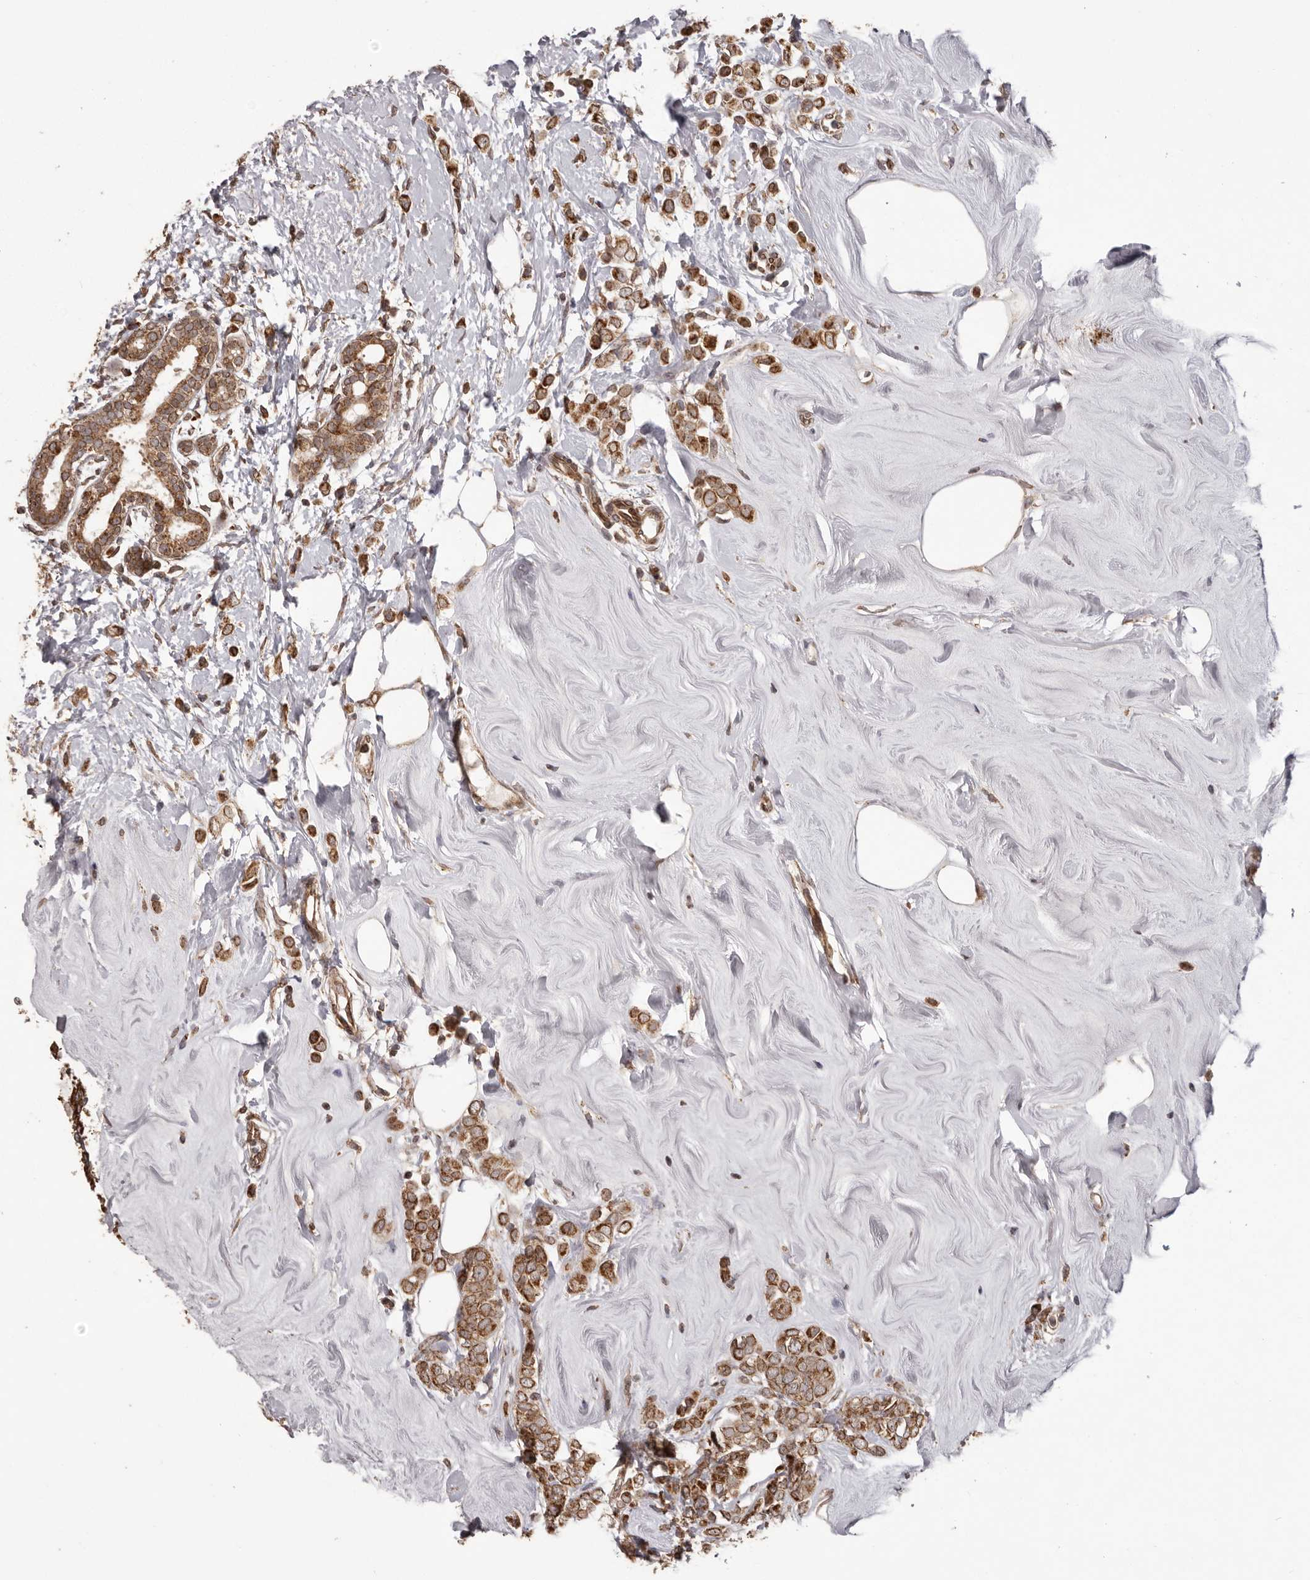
{"staining": {"intensity": "strong", "quantity": ">75%", "location": "cytoplasmic/membranous"}, "tissue": "breast cancer", "cell_type": "Tumor cells", "image_type": "cancer", "snomed": [{"axis": "morphology", "description": "Lobular carcinoma"}, {"axis": "topography", "description": "Breast"}], "caption": "Human lobular carcinoma (breast) stained for a protein (brown) demonstrates strong cytoplasmic/membranous positive expression in approximately >75% of tumor cells.", "gene": "CHRM2", "patient": {"sex": "female", "age": 47}}